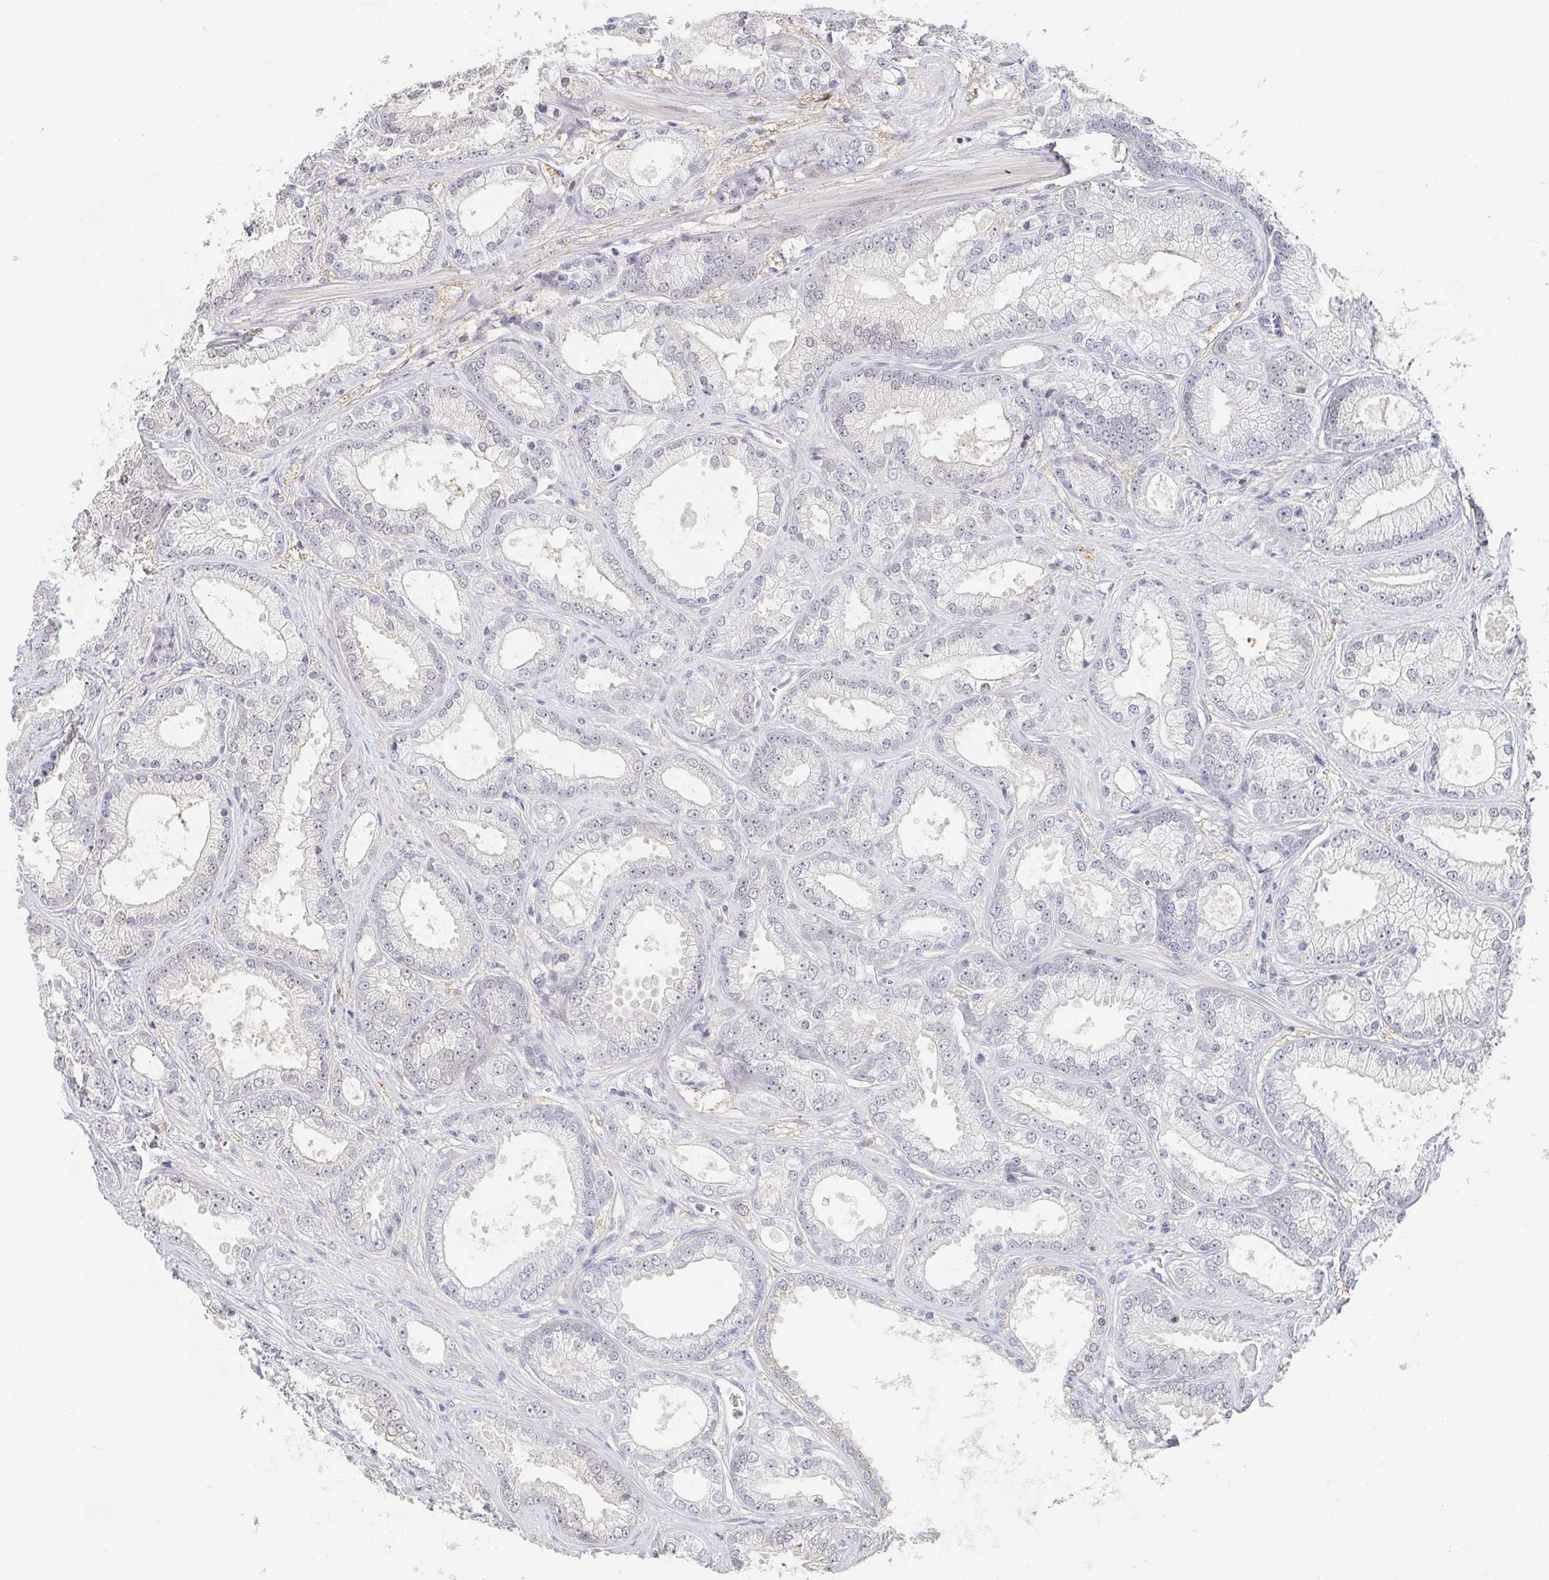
{"staining": {"intensity": "negative", "quantity": "none", "location": "none"}, "tissue": "prostate cancer", "cell_type": "Tumor cells", "image_type": "cancer", "snomed": [{"axis": "morphology", "description": "Adenocarcinoma, High grade"}, {"axis": "topography", "description": "Prostate"}], "caption": "Immunohistochemistry photomicrograph of neoplastic tissue: human prostate cancer stained with DAB exhibits no significant protein positivity in tumor cells.", "gene": "NME9", "patient": {"sex": "male", "age": 67}}